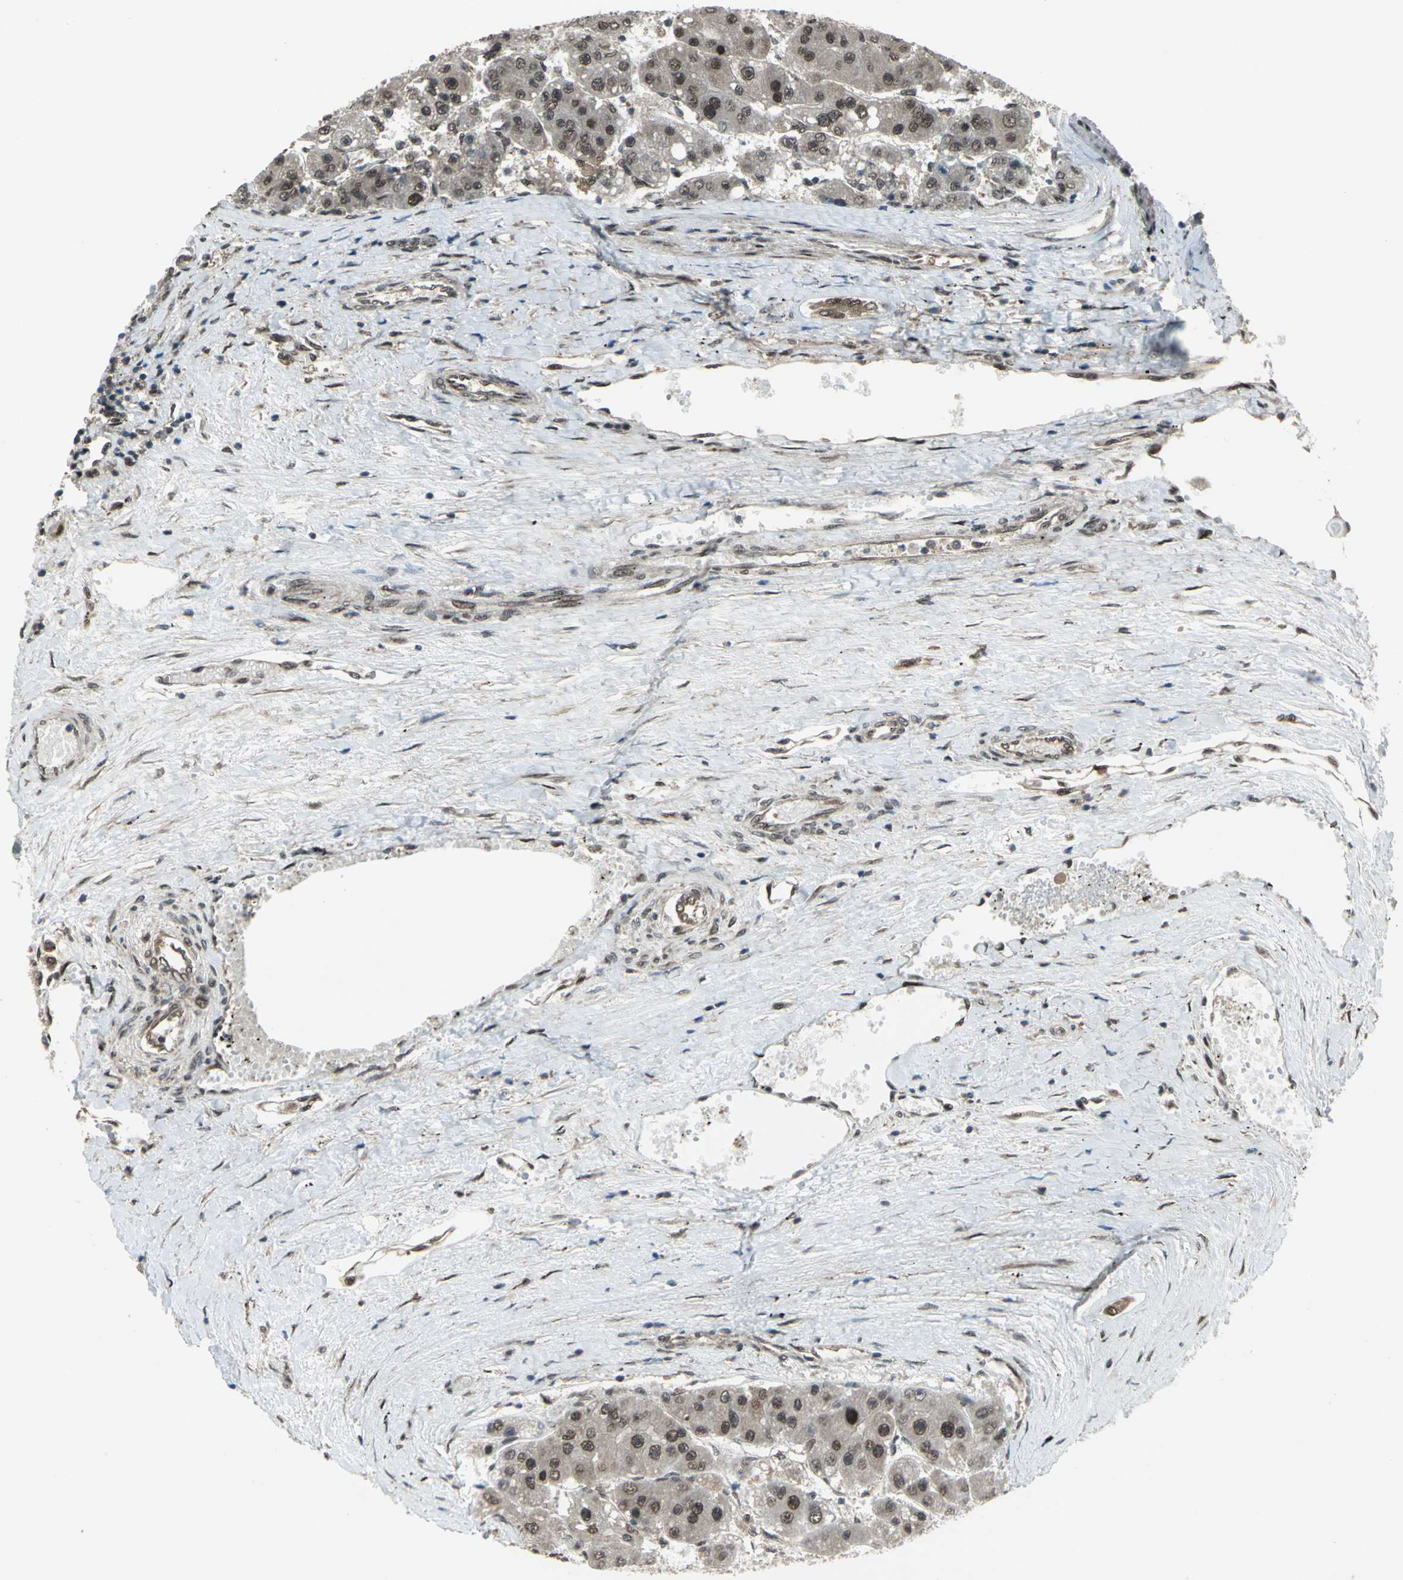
{"staining": {"intensity": "weak", "quantity": ">75%", "location": "nuclear"}, "tissue": "liver cancer", "cell_type": "Tumor cells", "image_type": "cancer", "snomed": [{"axis": "morphology", "description": "Carcinoma, Hepatocellular, NOS"}, {"axis": "topography", "description": "Liver"}], "caption": "High-power microscopy captured an immunohistochemistry photomicrograph of liver cancer (hepatocellular carcinoma), revealing weak nuclear staining in approximately >75% of tumor cells.", "gene": "COPS5", "patient": {"sex": "female", "age": 61}}